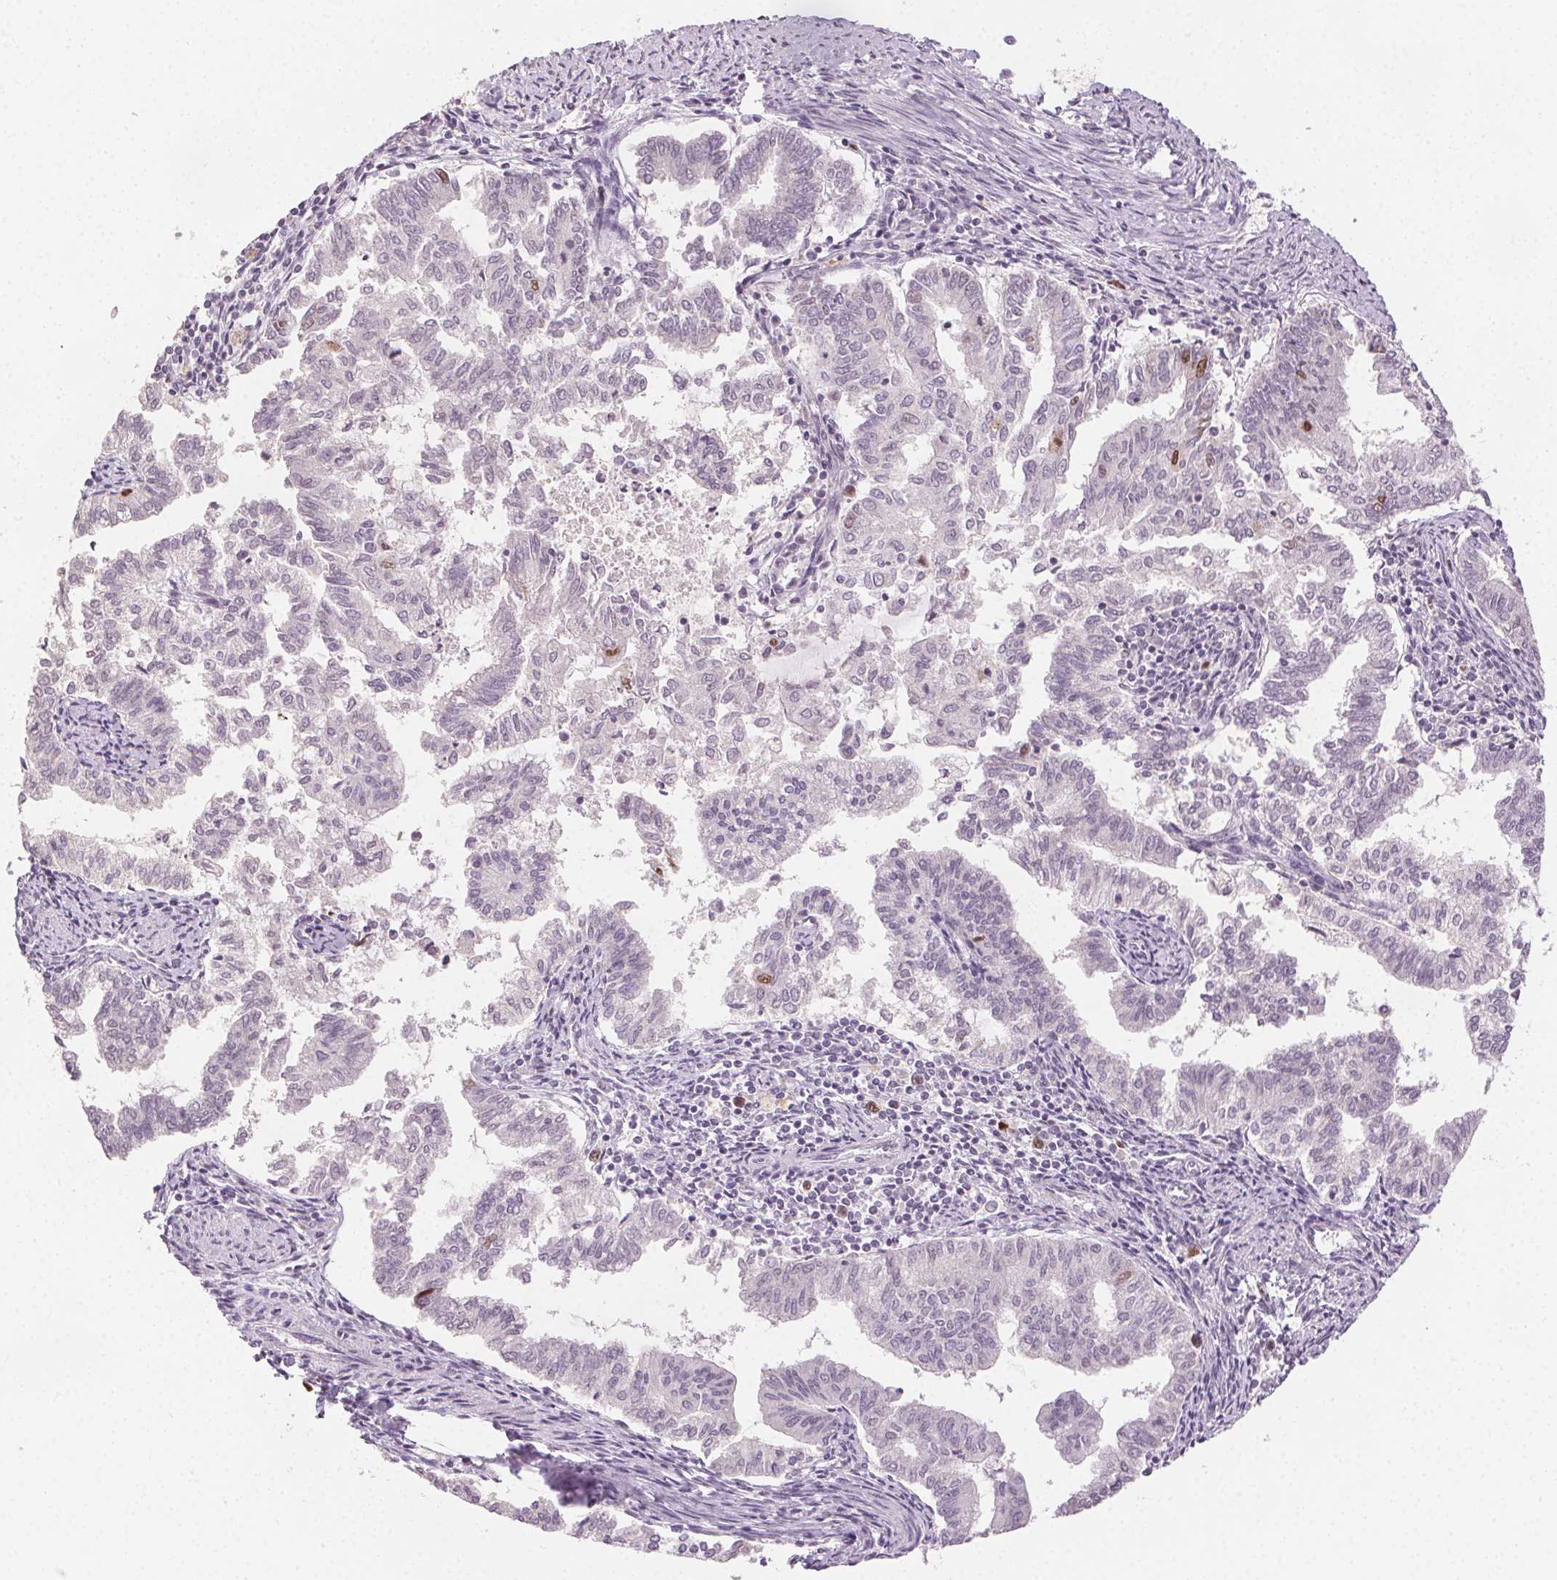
{"staining": {"intensity": "moderate", "quantity": "<25%", "location": "nuclear"}, "tissue": "endometrial cancer", "cell_type": "Tumor cells", "image_type": "cancer", "snomed": [{"axis": "morphology", "description": "Adenocarcinoma, NOS"}, {"axis": "topography", "description": "Endometrium"}], "caption": "Immunohistochemistry (IHC) image of neoplastic tissue: endometrial cancer stained using immunohistochemistry demonstrates low levels of moderate protein expression localized specifically in the nuclear of tumor cells, appearing as a nuclear brown color.", "gene": "ANLN", "patient": {"sex": "female", "age": 79}}